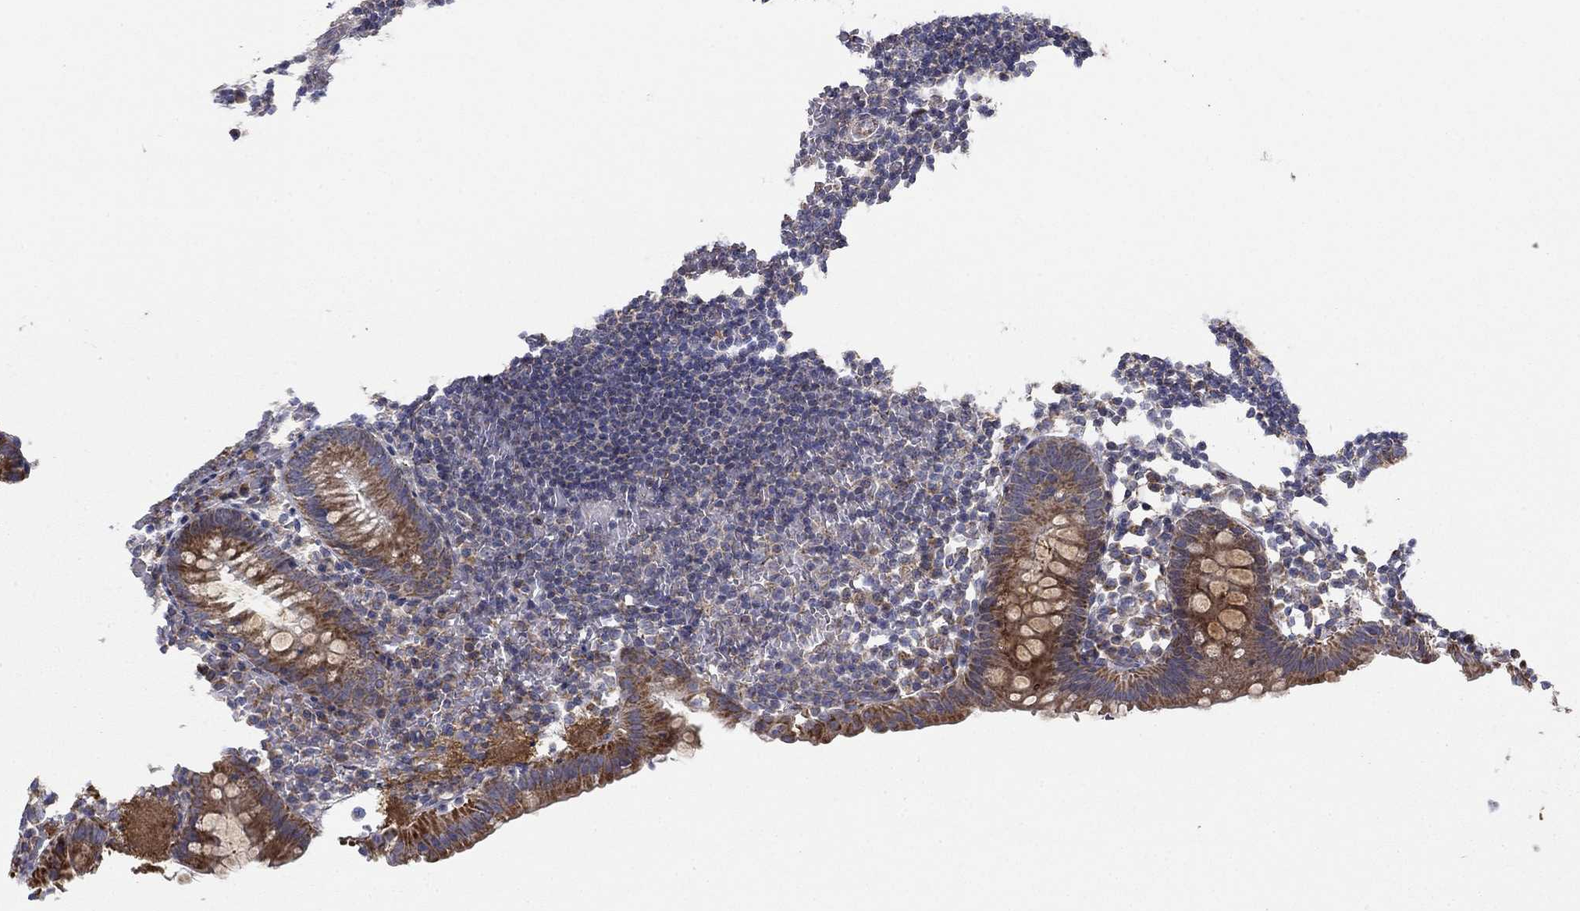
{"staining": {"intensity": "strong", "quantity": "<25%", "location": "cytoplasmic/membranous"}, "tissue": "appendix", "cell_type": "Glandular cells", "image_type": "normal", "snomed": [{"axis": "morphology", "description": "Normal tissue, NOS"}, {"axis": "topography", "description": "Appendix"}], "caption": "Immunohistochemical staining of unremarkable human appendix demonstrates <25% levels of strong cytoplasmic/membranous protein positivity in about <25% of glandular cells. (DAB (3,3'-diaminobenzidine) IHC with brightfield microscopy, high magnification).", "gene": "MMAA", "patient": {"sex": "female", "age": 40}}